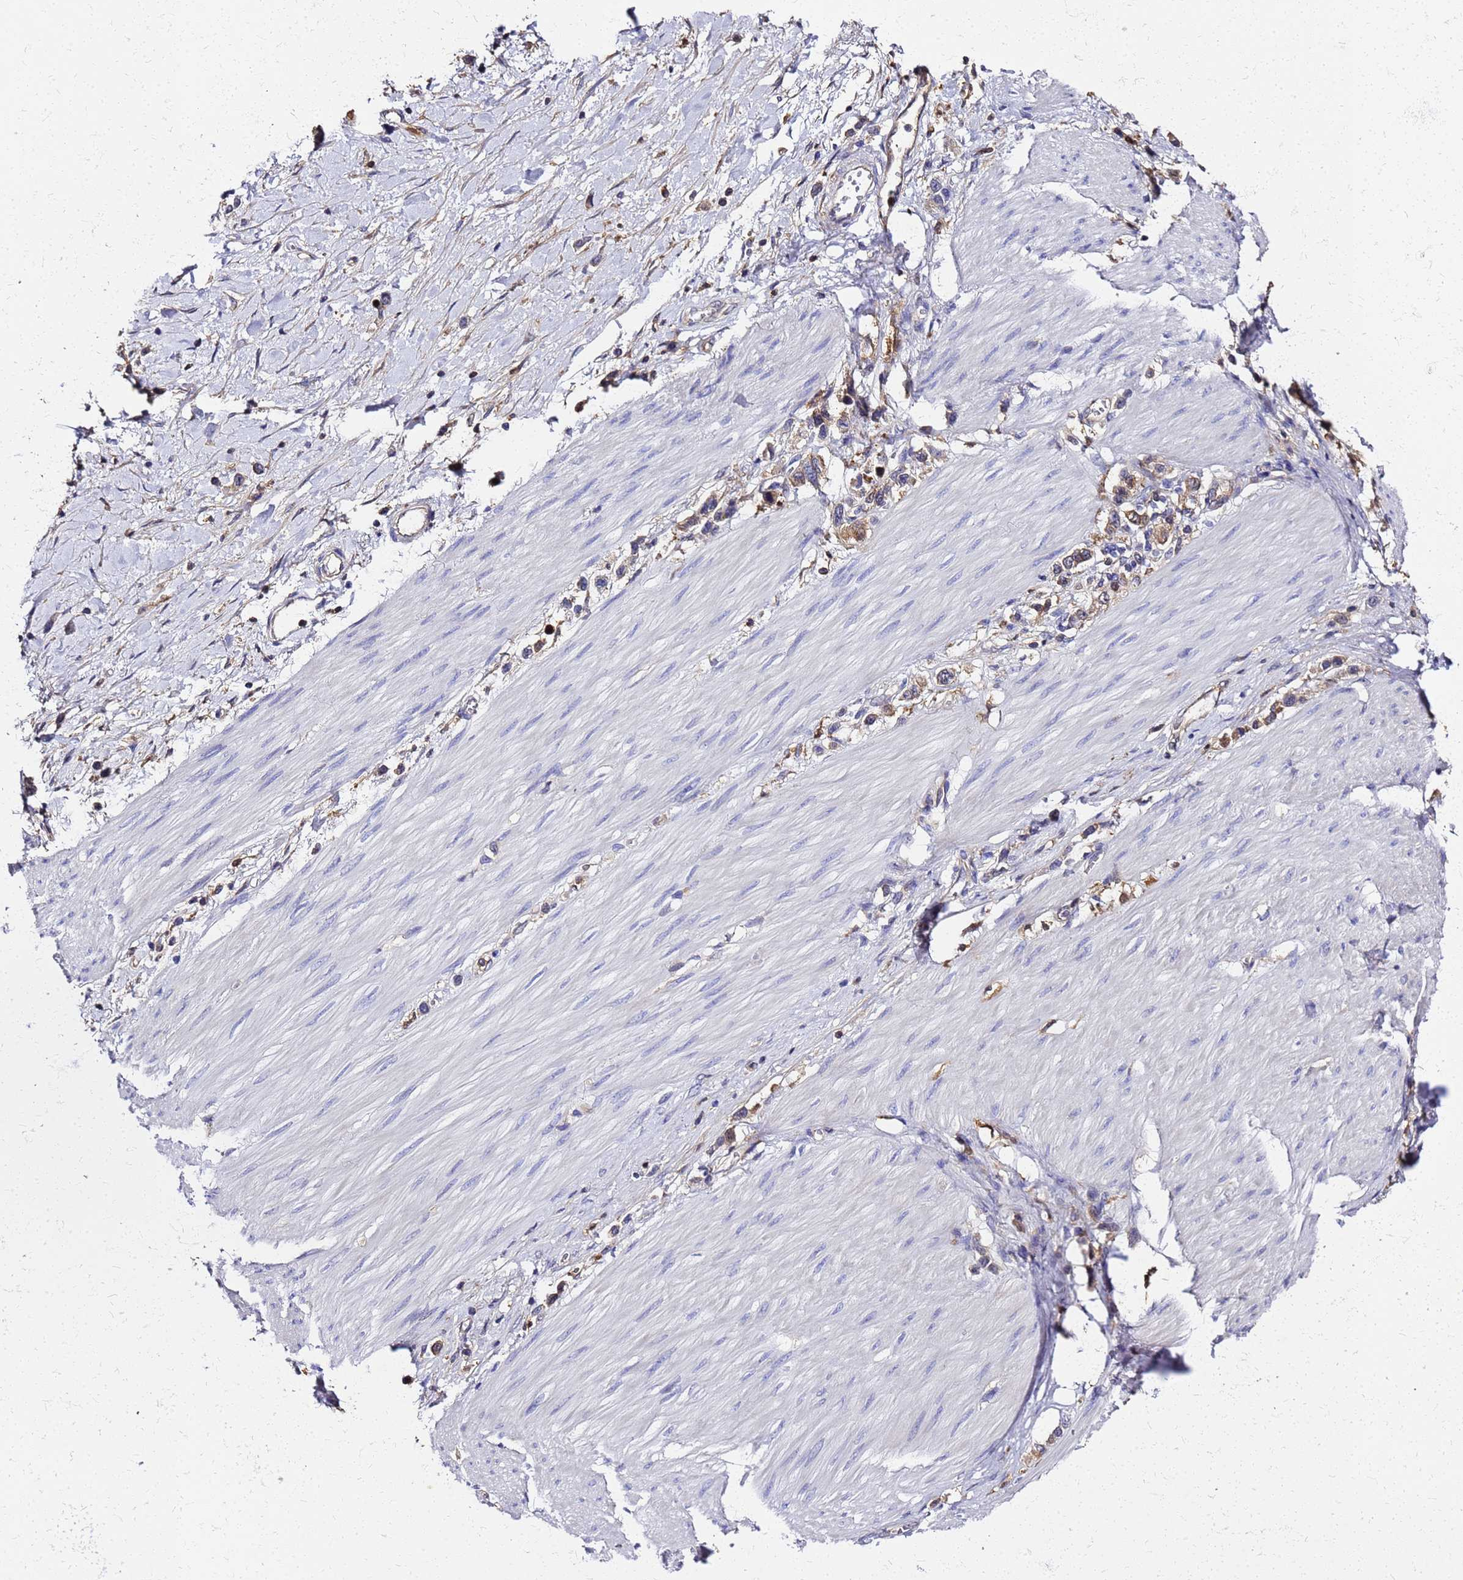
{"staining": {"intensity": "weak", "quantity": "25%-75%", "location": "cytoplasmic/membranous"}, "tissue": "stomach cancer", "cell_type": "Tumor cells", "image_type": "cancer", "snomed": [{"axis": "morphology", "description": "Normal tissue, NOS"}, {"axis": "morphology", "description": "Adenocarcinoma, NOS"}, {"axis": "topography", "description": "Stomach, upper"}, {"axis": "topography", "description": "Stomach"}], "caption": "This is a micrograph of immunohistochemistry (IHC) staining of stomach cancer, which shows weak positivity in the cytoplasmic/membranous of tumor cells.", "gene": "S100A11", "patient": {"sex": "female", "age": 65}}